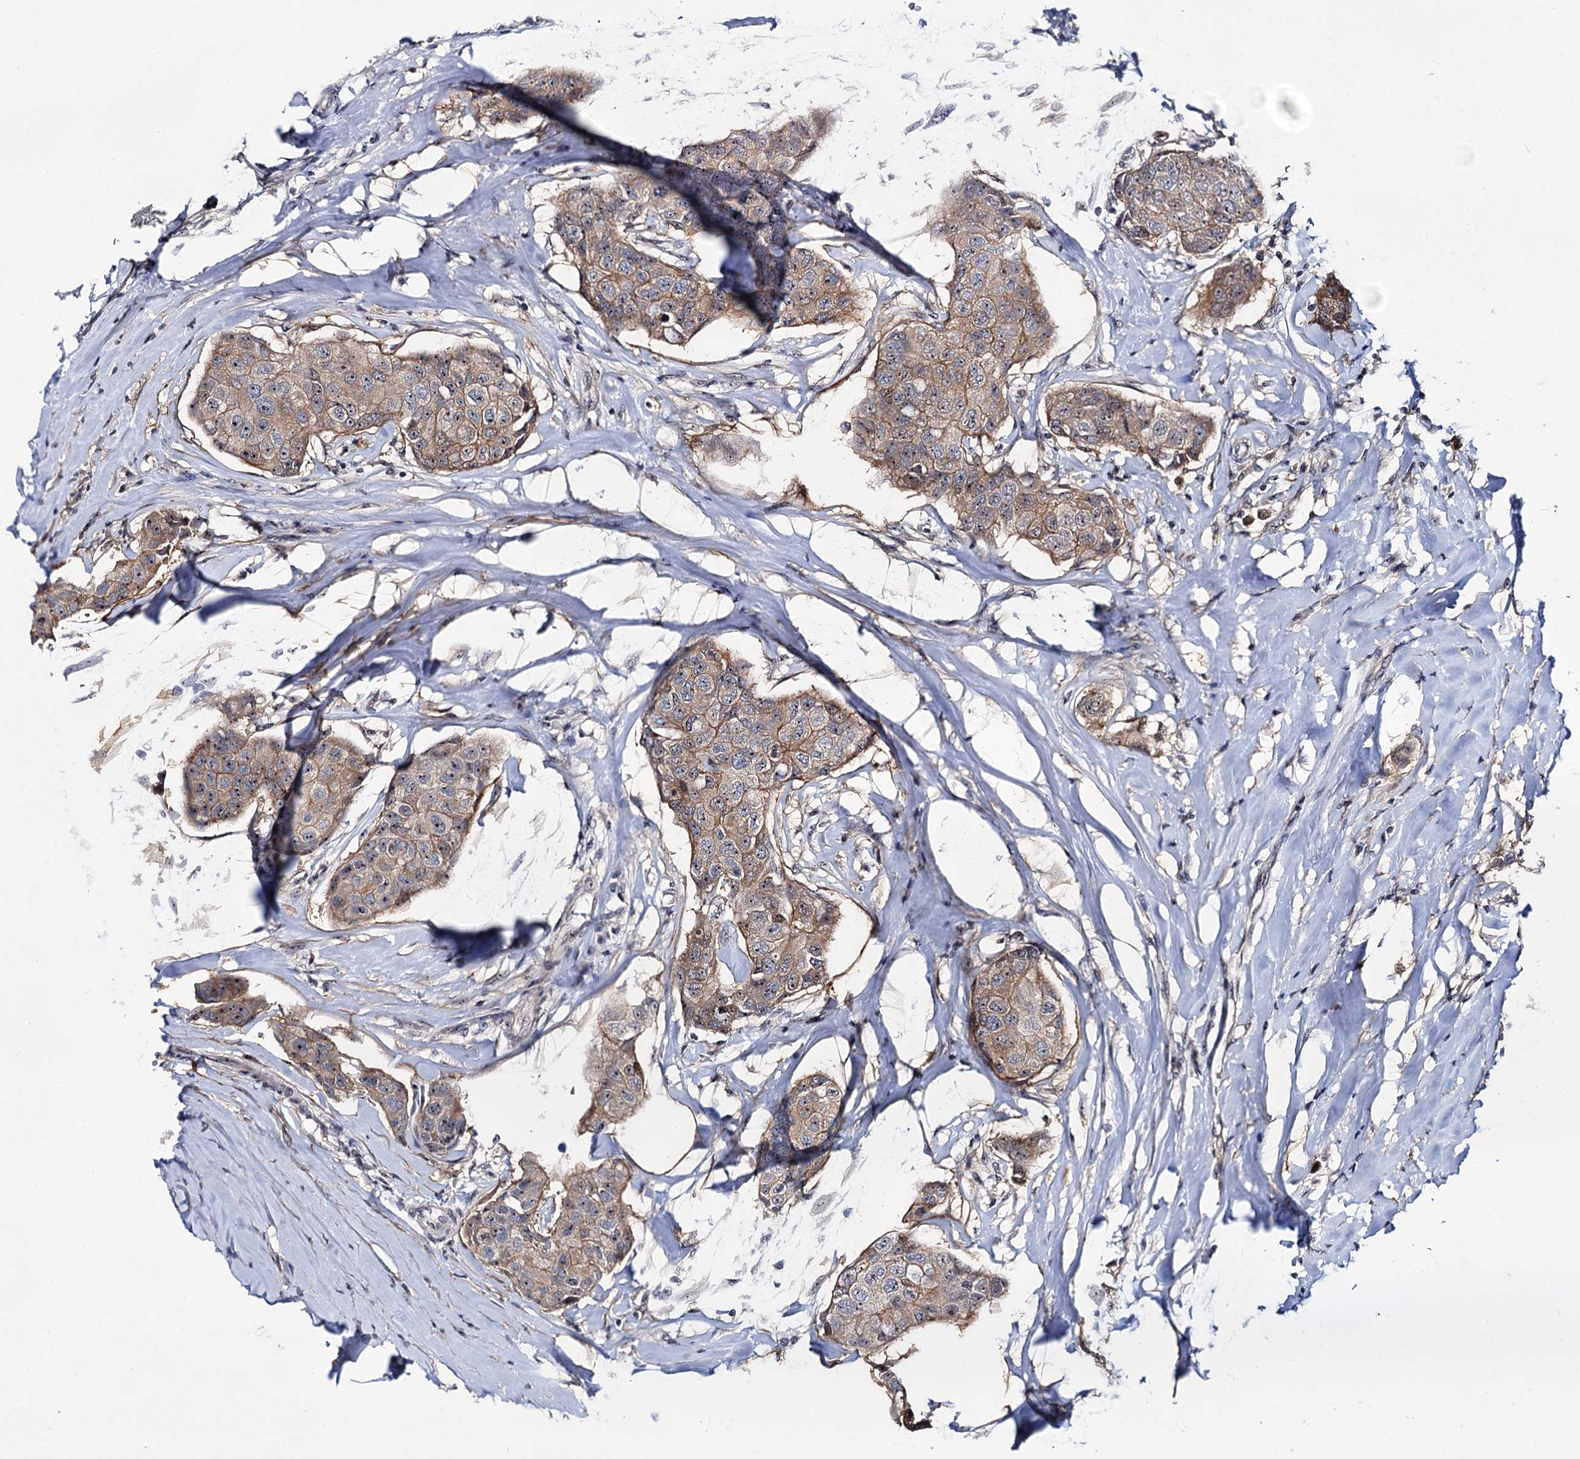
{"staining": {"intensity": "moderate", "quantity": ">75%", "location": "cytoplasmic/membranous"}, "tissue": "breast cancer", "cell_type": "Tumor cells", "image_type": "cancer", "snomed": [{"axis": "morphology", "description": "Duct carcinoma"}, {"axis": "topography", "description": "Breast"}], "caption": "Immunohistochemical staining of breast cancer (invasive ductal carcinoma) displays medium levels of moderate cytoplasmic/membranous protein staining in about >75% of tumor cells. (DAB (3,3'-diaminobenzidine) IHC, brown staining for protein, blue staining for nuclei).", "gene": "SUPT20H", "patient": {"sex": "female", "age": 80}}